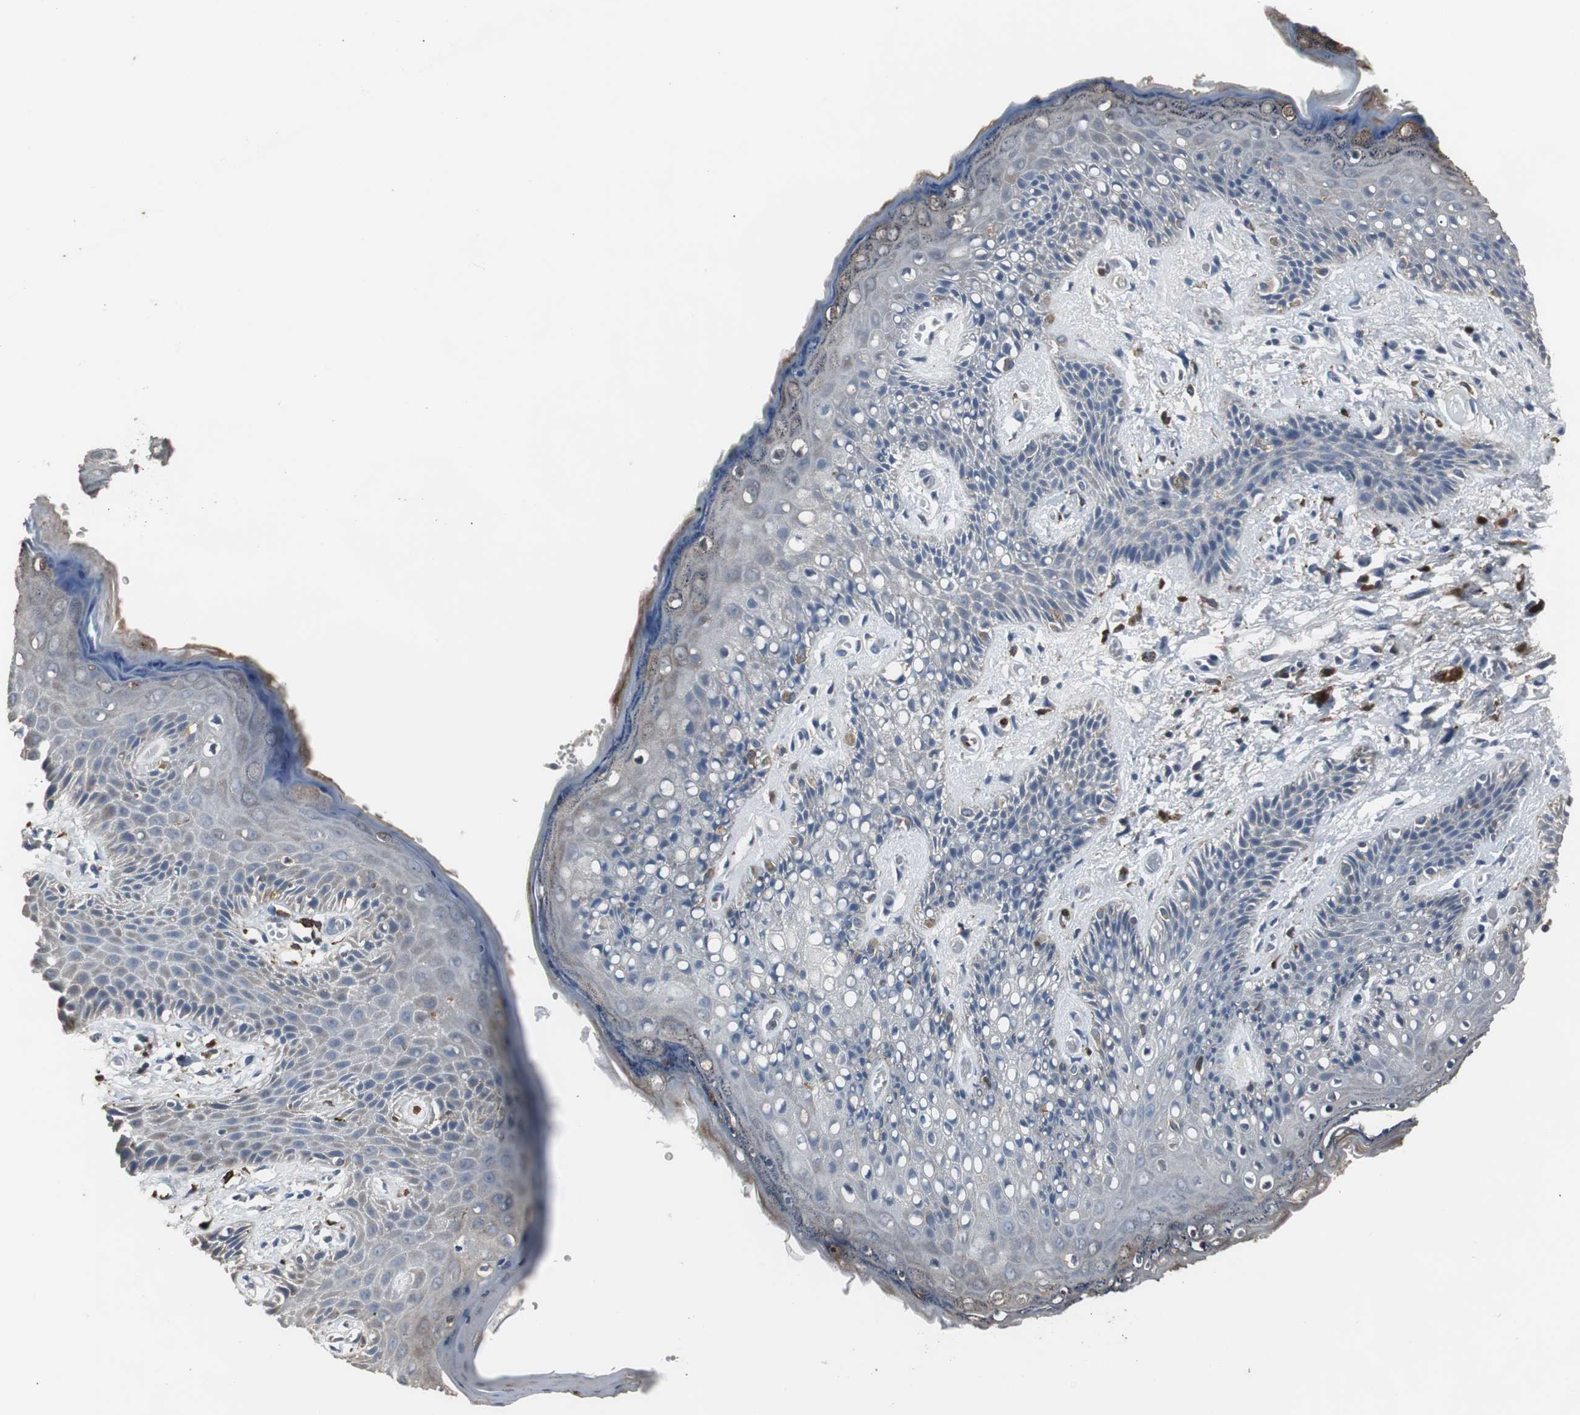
{"staining": {"intensity": "negative", "quantity": "none", "location": "none"}, "tissue": "skin", "cell_type": "Epidermal cells", "image_type": "normal", "snomed": [{"axis": "morphology", "description": "Normal tissue, NOS"}, {"axis": "topography", "description": "Anal"}], "caption": "High power microscopy photomicrograph of an immunohistochemistry (IHC) histopathology image of unremarkable skin, revealing no significant staining in epidermal cells.", "gene": "NCF2", "patient": {"sex": "female", "age": 46}}